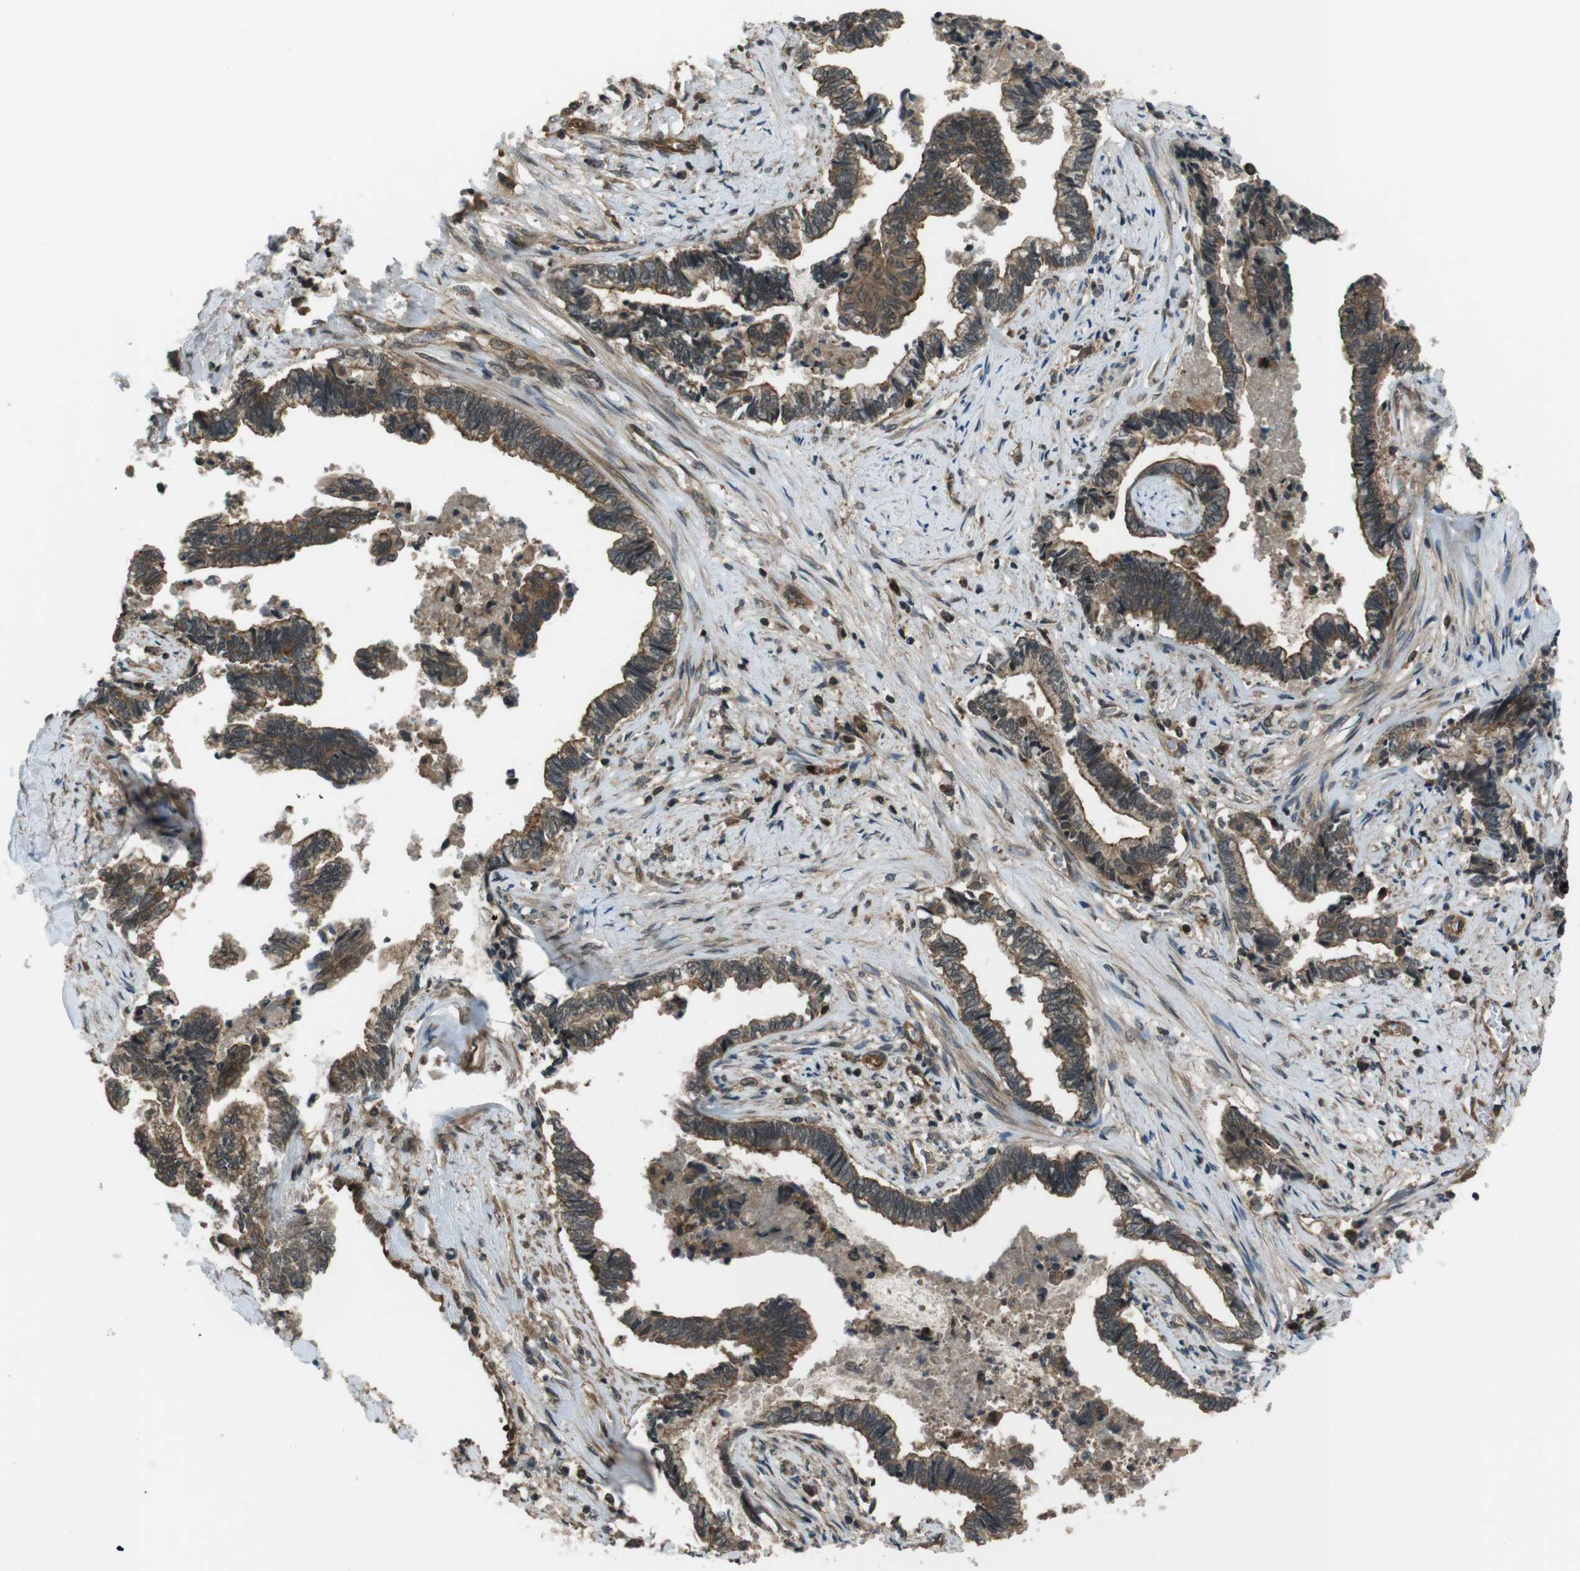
{"staining": {"intensity": "moderate", "quantity": ">75%", "location": "cytoplasmic/membranous"}, "tissue": "liver cancer", "cell_type": "Tumor cells", "image_type": "cancer", "snomed": [{"axis": "morphology", "description": "Cholangiocarcinoma"}, {"axis": "topography", "description": "Liver"}], "caption": "Immunohistochemistry micrograph of neoplastic tissue: liver cancer stained using IHC exhibits medium levels of moderate protein expression localized specifically in the cytoplasmic/membranous of tumor cells, appearing as a cytoplasmic/membranous brown color.", "gene": "TIAM2", "patient": {"sex": "male", "age": 57}}